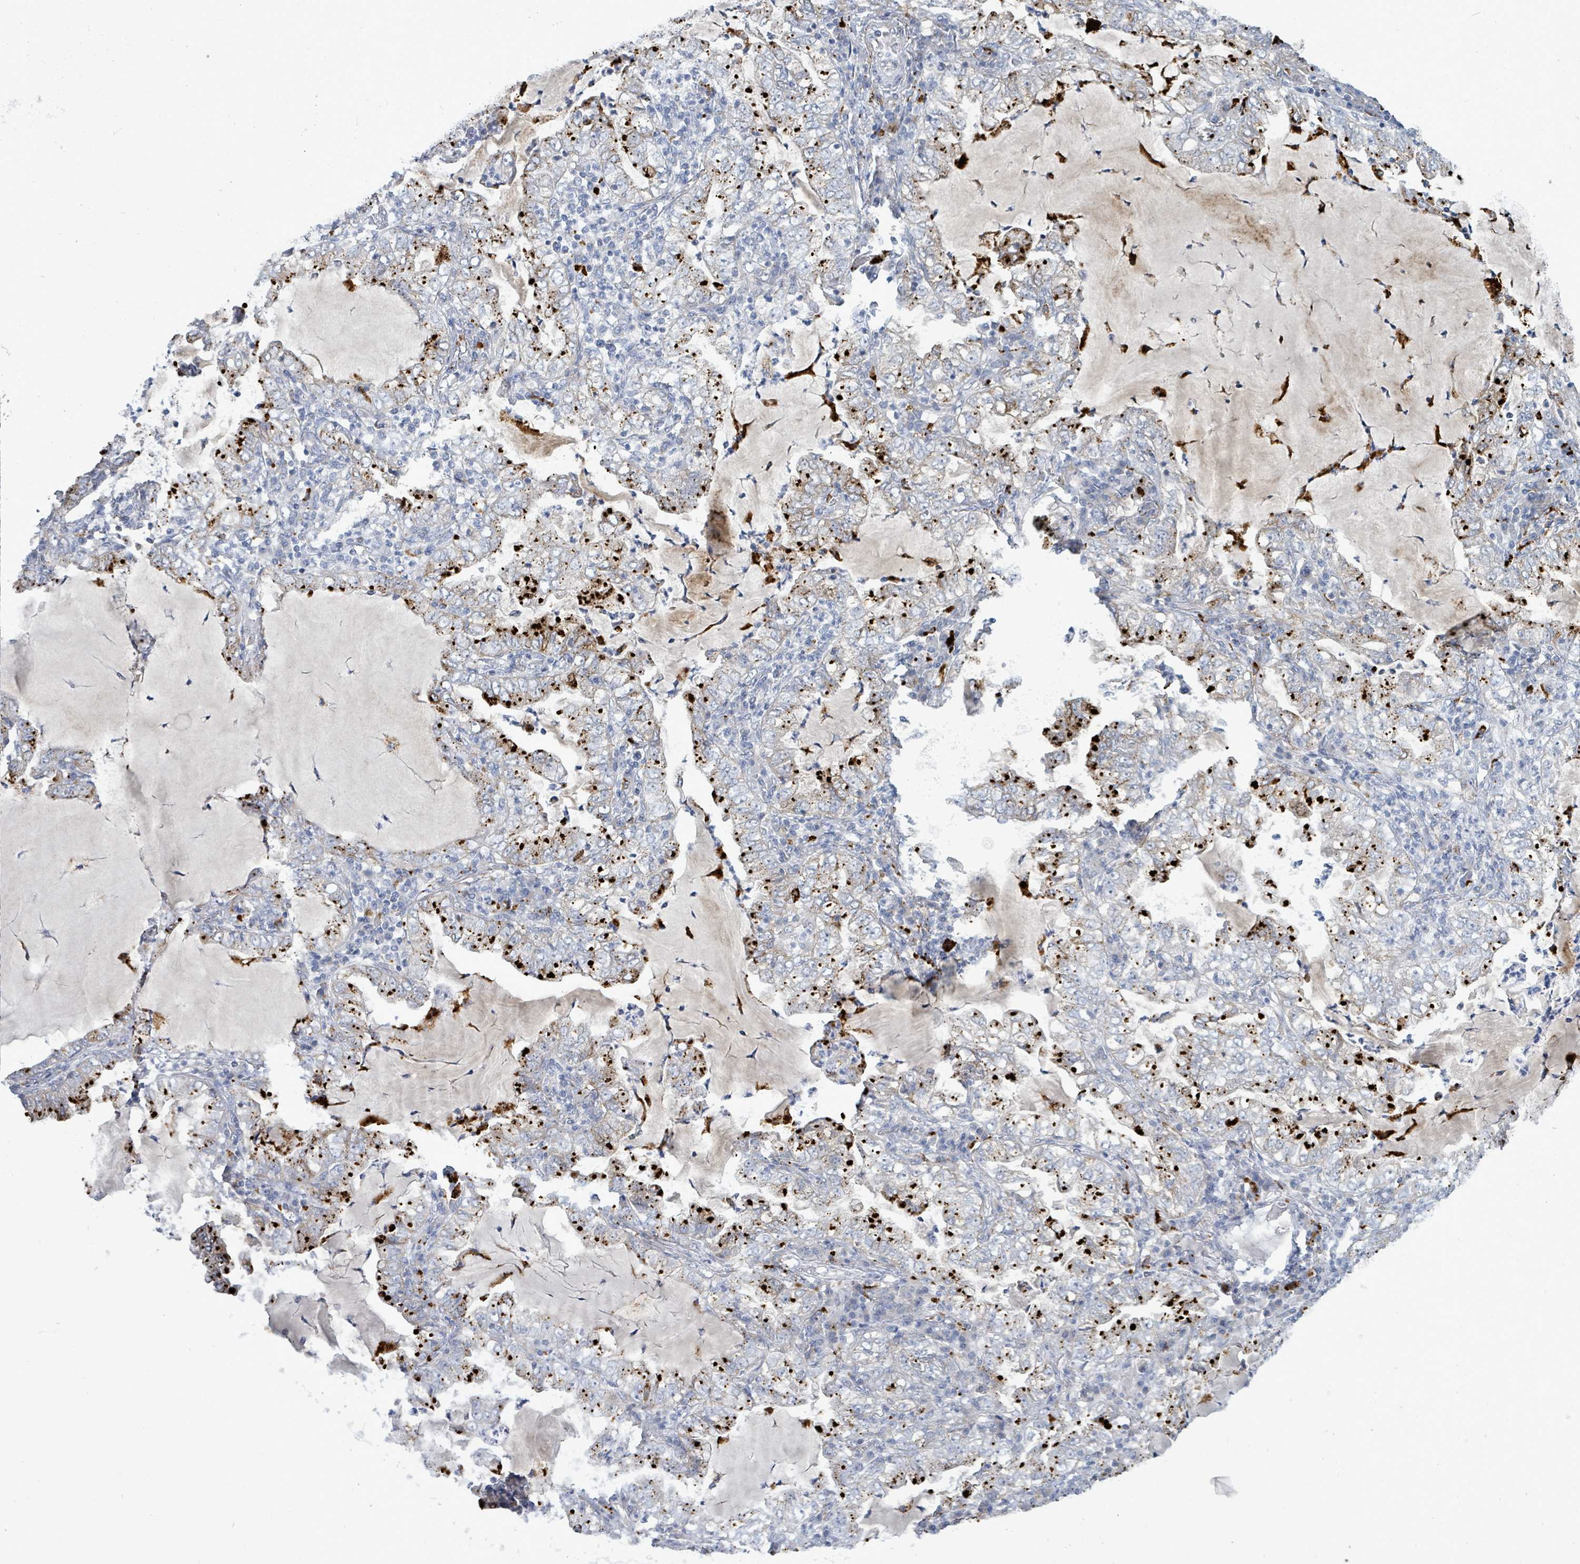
{"staining": {"intensity": "strong", "quantity": "25%-75%", "location": "cytoplasmic/membranous"}, "tissue": "lung cancer", "cell_type": "Tumor cells", "image_type": "cancer", "snomed": [{"axis": "morphology", "description": "Adenocarcinoma, NOS"}, {"axis": "topography", "description": "Lung"}], "caption": "A histopathology image showing strong cytoplasmic/membranous staining in about 25%-75% of tumor cells in lung cancer, as visualized by brown immunohistochemical staining.", "gene": "ZFPM1", "patient": {"sex": "female", "age": 73}}